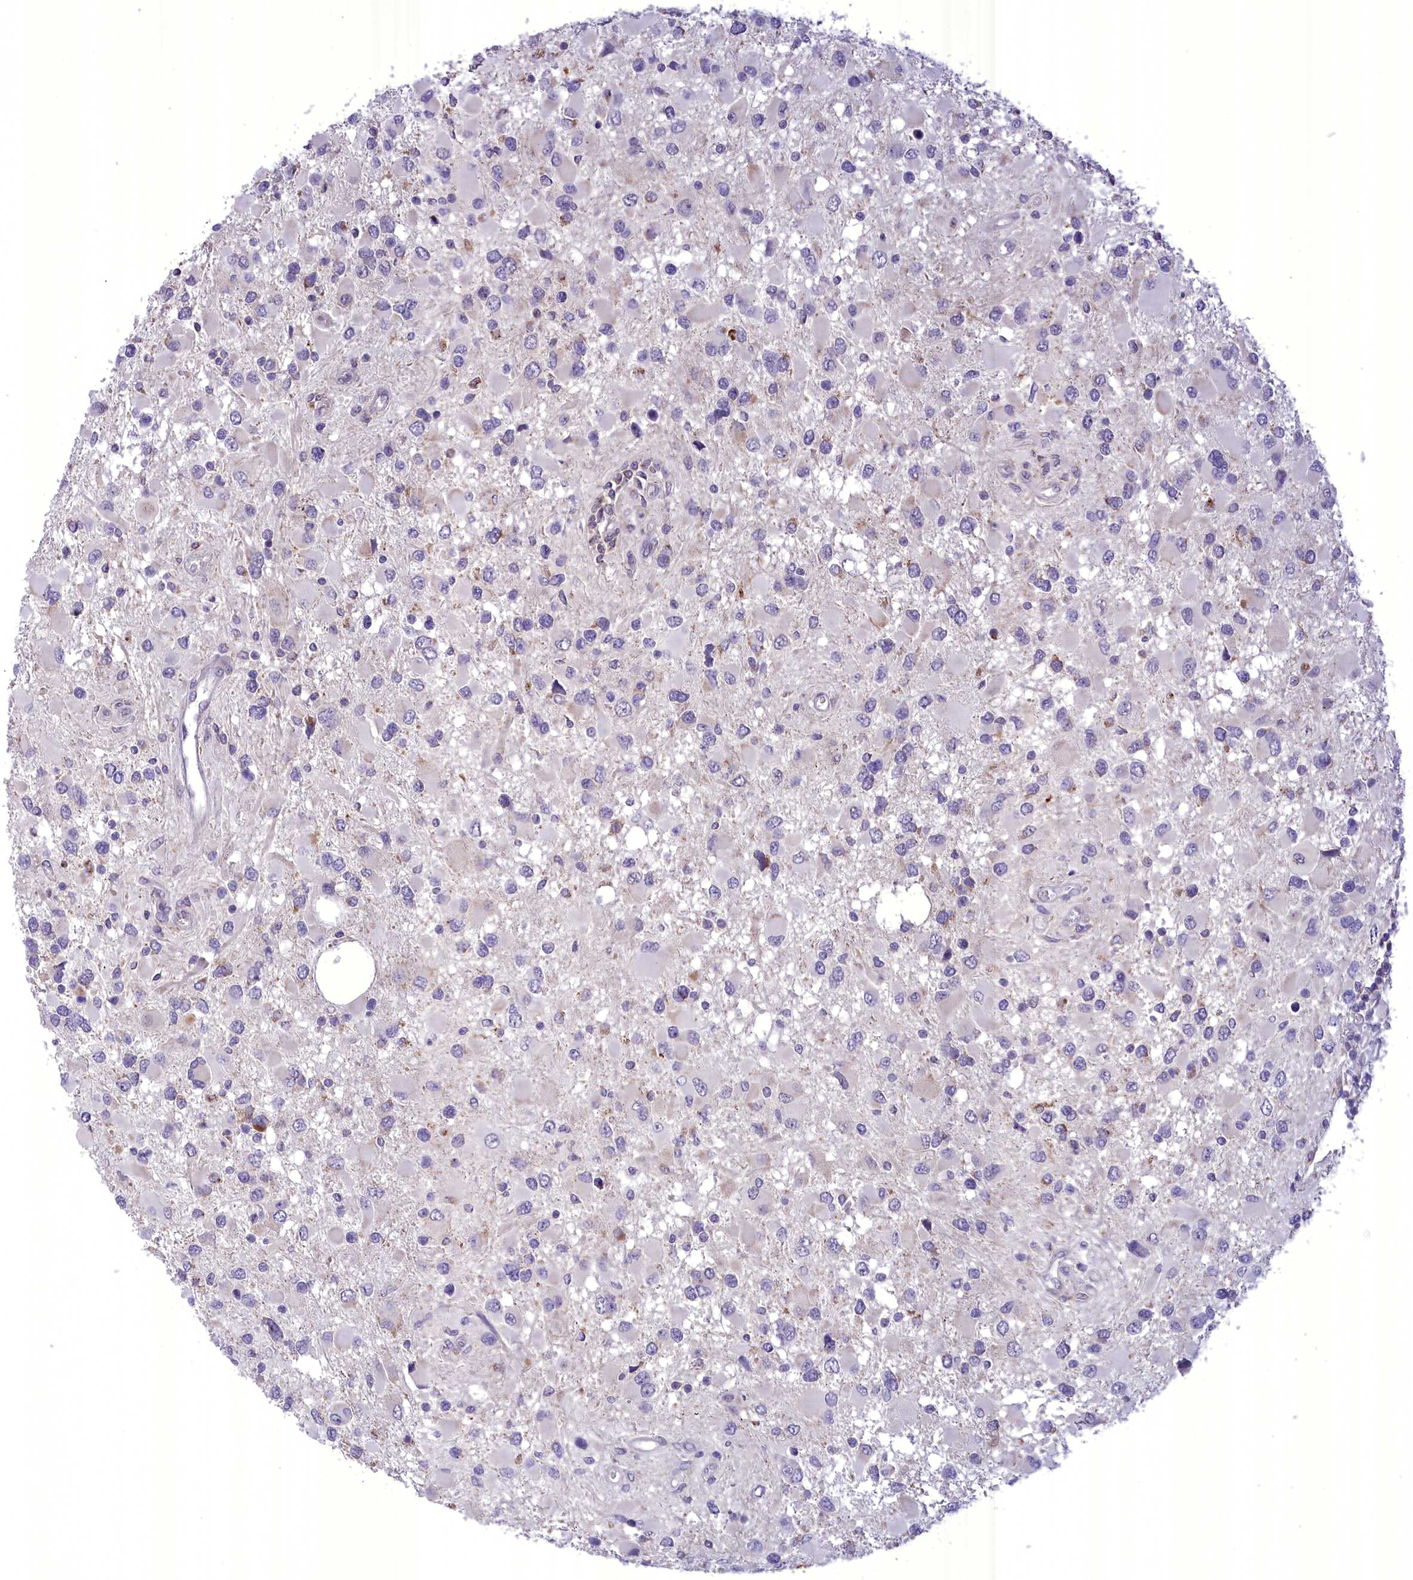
{"staining": {"intensity": "negative", "quantity": "none", "location": "none"}, "tissue": "glioma", "cell_type": "Tumor cells", "image_type": "cancer", "snomed": [{"axis": "morphology", "description": "Glioma, malignant, High grade"}, {"axis": "topography", "description": "Brain"}], "caption": "Protein analysis of malignant glioma (high-grade) demonstrates no significant positivity in tumor cells.", "gene": "FAM149B1", "patient": {"sex": "male", "age": 53}}